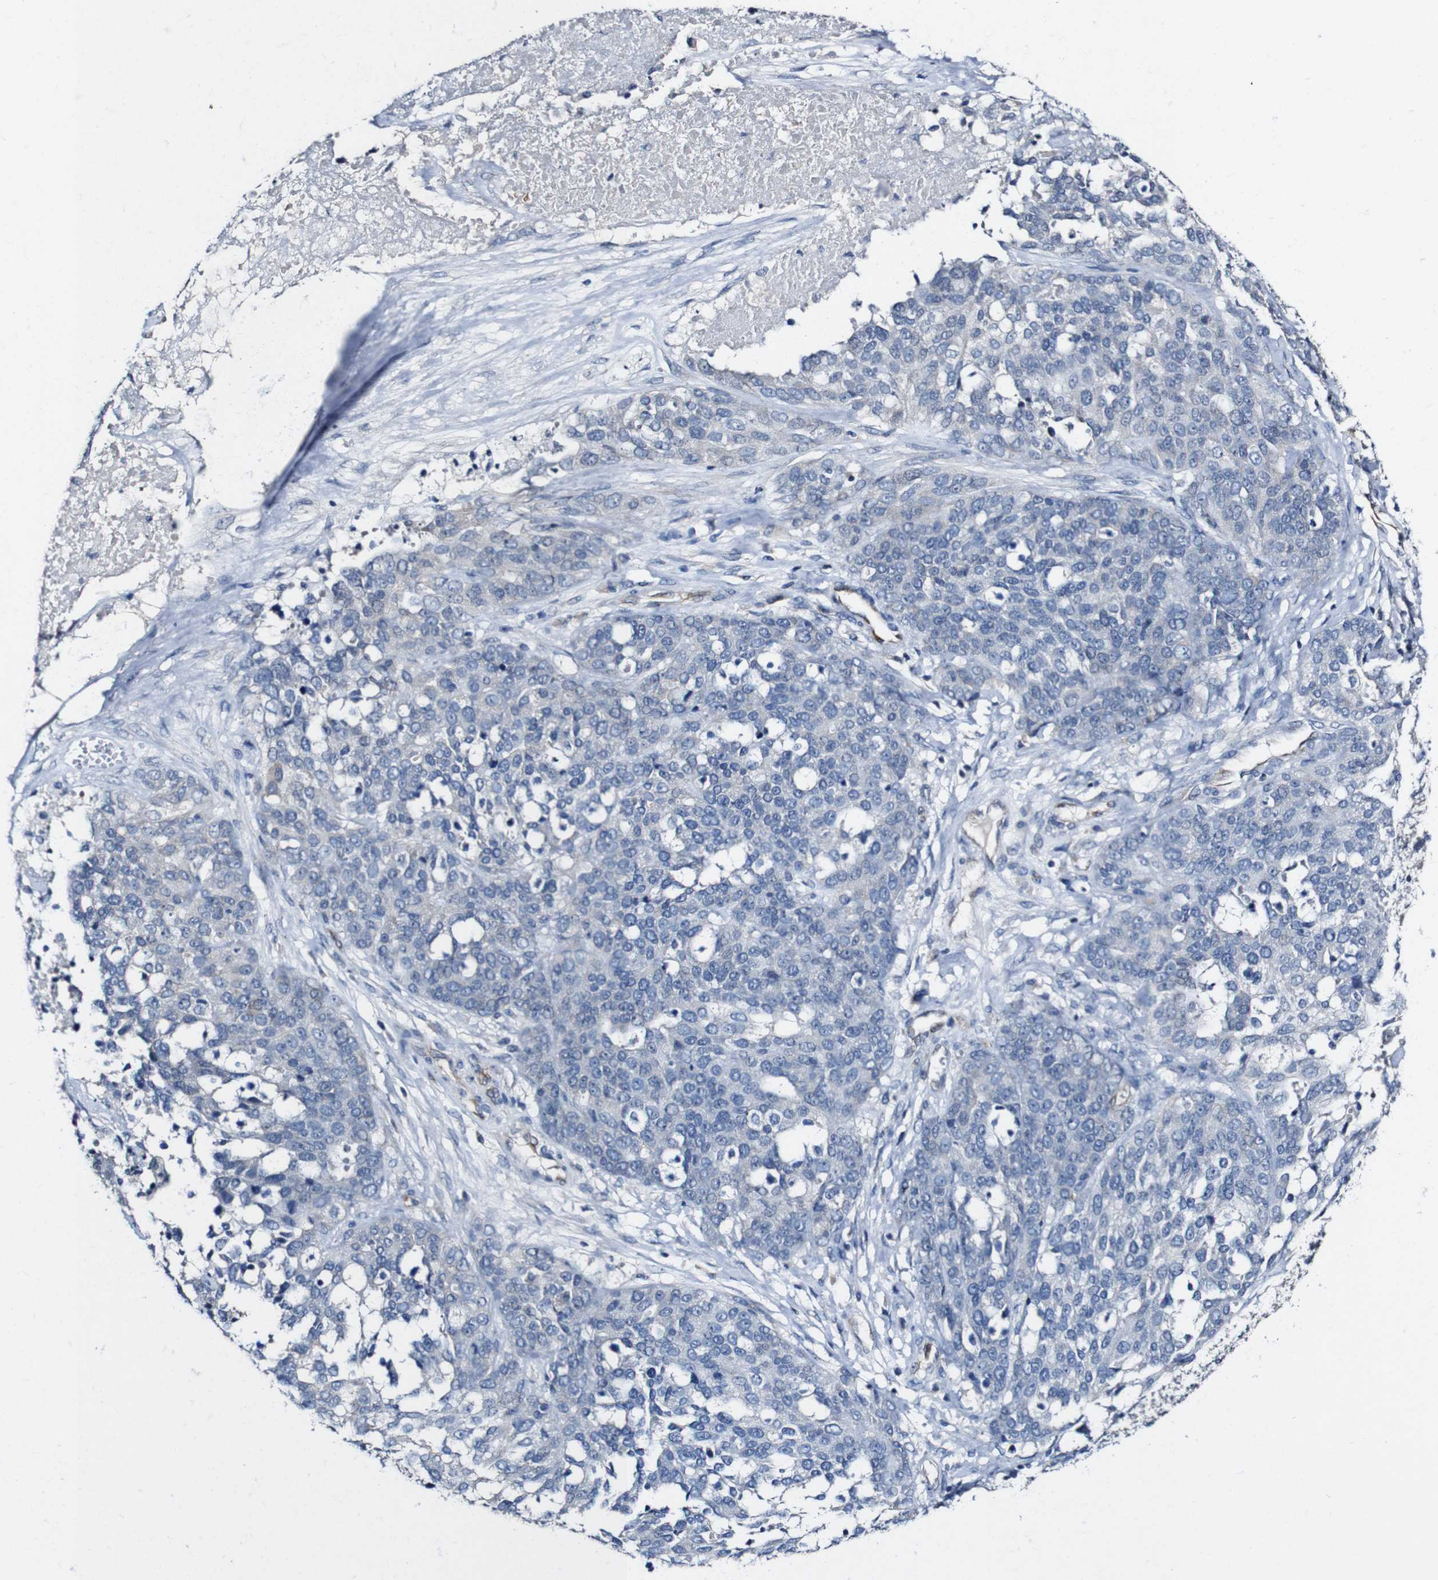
{"staining": {"intensity": "negative", "quantity": "none", "location": "none"}, "tissue": "ovarian cancer", "cell_type": "Tumor cells", "image_type": "cancer", "snomed": [{"axis": "morphology", "description": "Cystadenocarcinoma, serous, NOS"}, {"axis": "topography", "description": "Ovary"}], "caption": "Tumor cells are negative for protein expression in human serous cystadenocarcinoma (ovarian).", "gene": "GRAMD1A", "patient": {"sex": "female", "age": 44}}